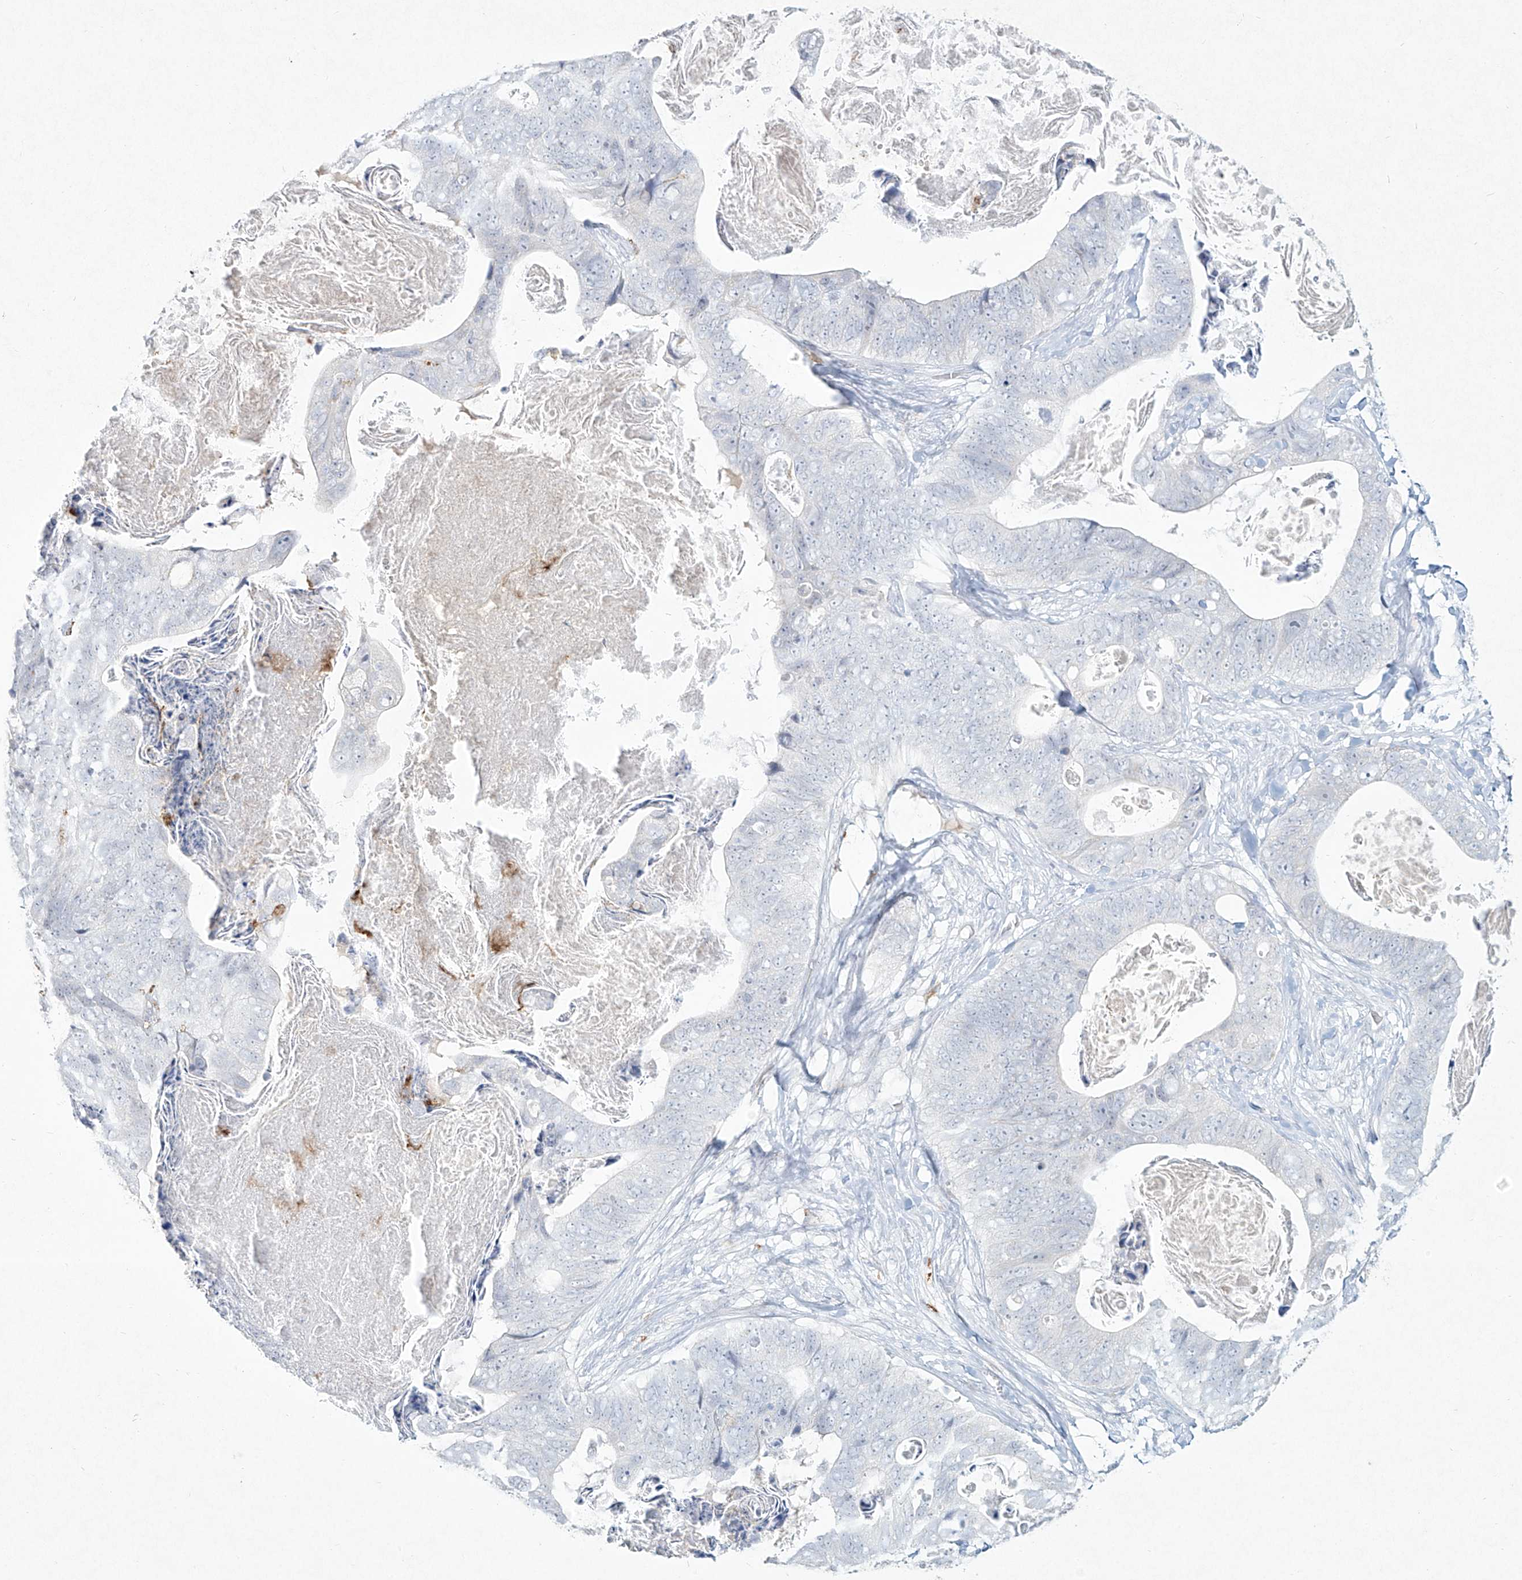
{"staining": {"intensity": "negative", "quantity": "none", "location": "none"}, "tissue": "stomach cancer", "cell_type": "Tumor cells", "image_type": "cancer", "snomed": [{"axis": "morphology", "description": "Adenocarcinoma, NOS"}, {"axis": "topography", "description": "Stomach"}], "caption": "Immunohistochemical staining of human adenocarcinoma (stomach) demonstrates no significant staining in tumor cells. (DAB (3,3'-diaminobenzidine) immunohistochemistry, high magnification).", "gene": "CD209", "patient": {"sex": "female", "age": 89}}